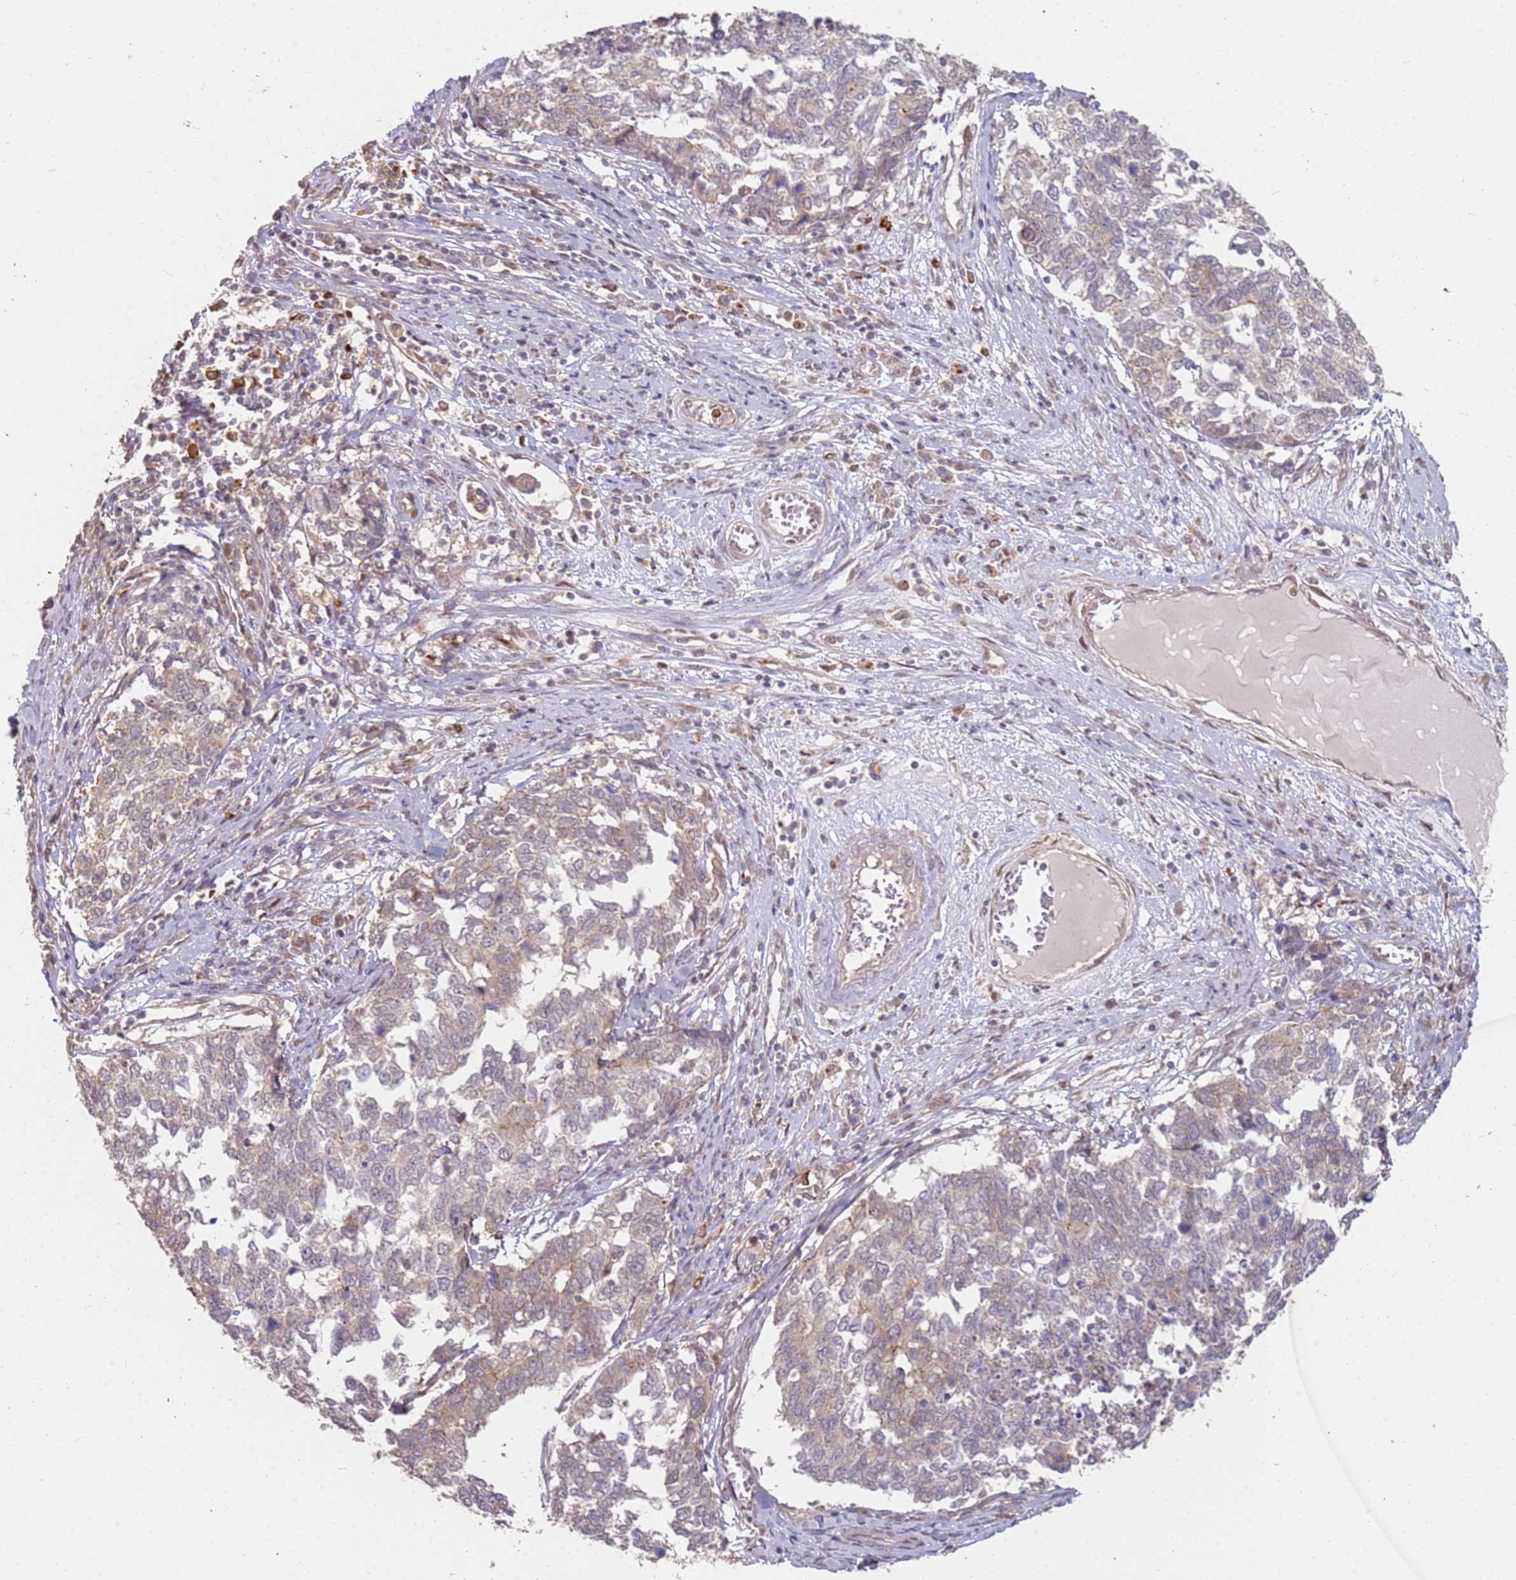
{"staining": {"intensity": "negative", "quantity": "none", "location": "none"}, "tissue": "cervical cancer", "cell_type": "Tumor cells", "image_type": "cancer", "snomed": [{"axis": "morphology", "description": "Squamous cell carcinoma, NOS"}, {"axis": "topography", "description": "Cervix"}], "caption": "Protein analysis of squamous cell carcinoma (cervical) displays no significant staining in tumor cells.", "gene": "MPEG1", "patient": {"sex": "female", "age": 63}}